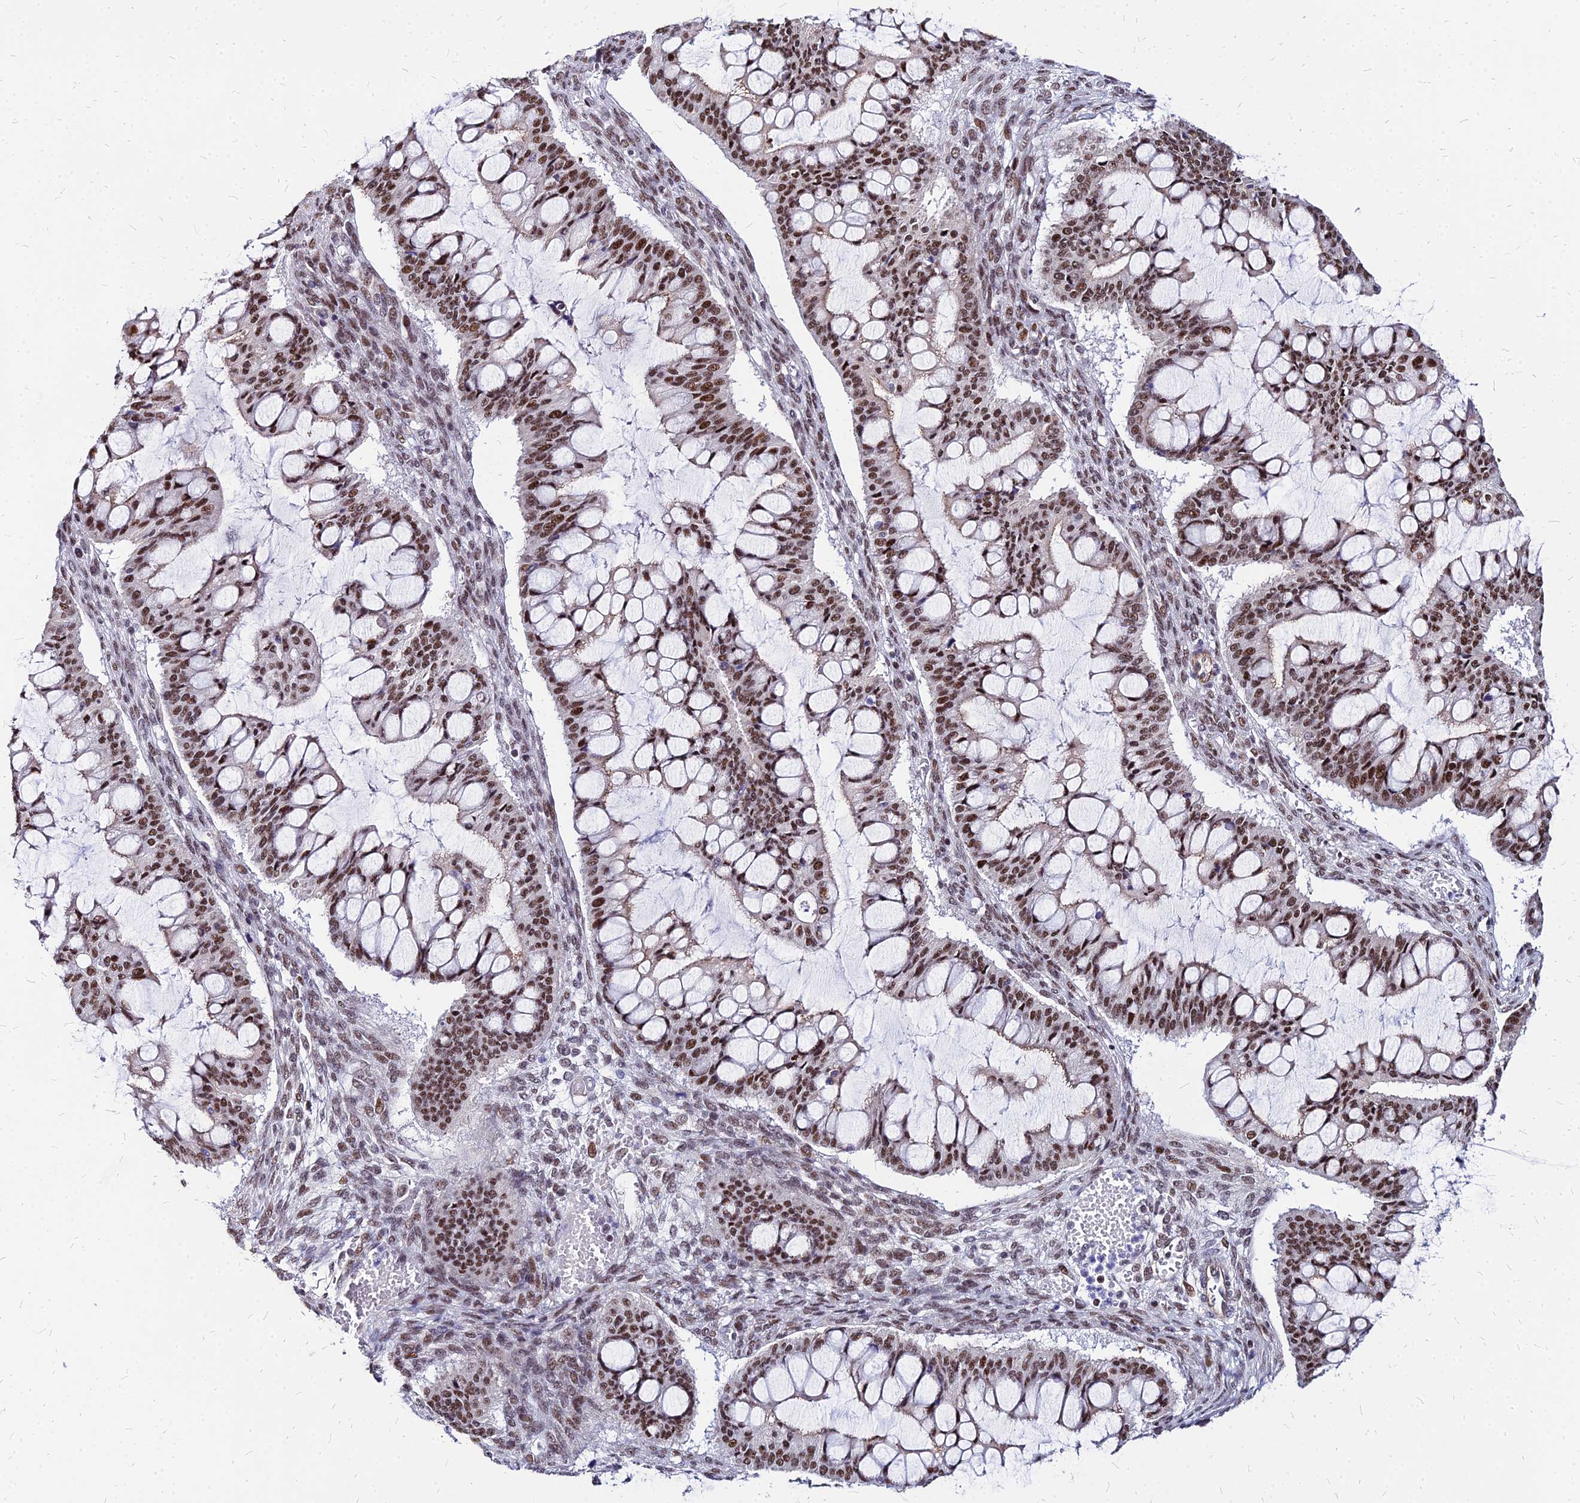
{"staining": {"intensity": "moderate", "quantity": ">75%", "location": "nuclear"}, "tissue": "ovarian cancer", "cell_type": "Tumor cells", "image_type": "cancer", "snomed": [{"axis": "morphology", "description": "Cystadenocarcinoma, mucinous, NOS"}, {"axis": "topography", "description": "Ovary"}], "caption": "Mucinous cystadenocarcinoma (ovarian) tissue reveals moderate nuclear expression in about >75% of tumor cells Nuclei are stained in blue.", "gene": "FDX2", "patient": {"sex": "female", "age": 73}}